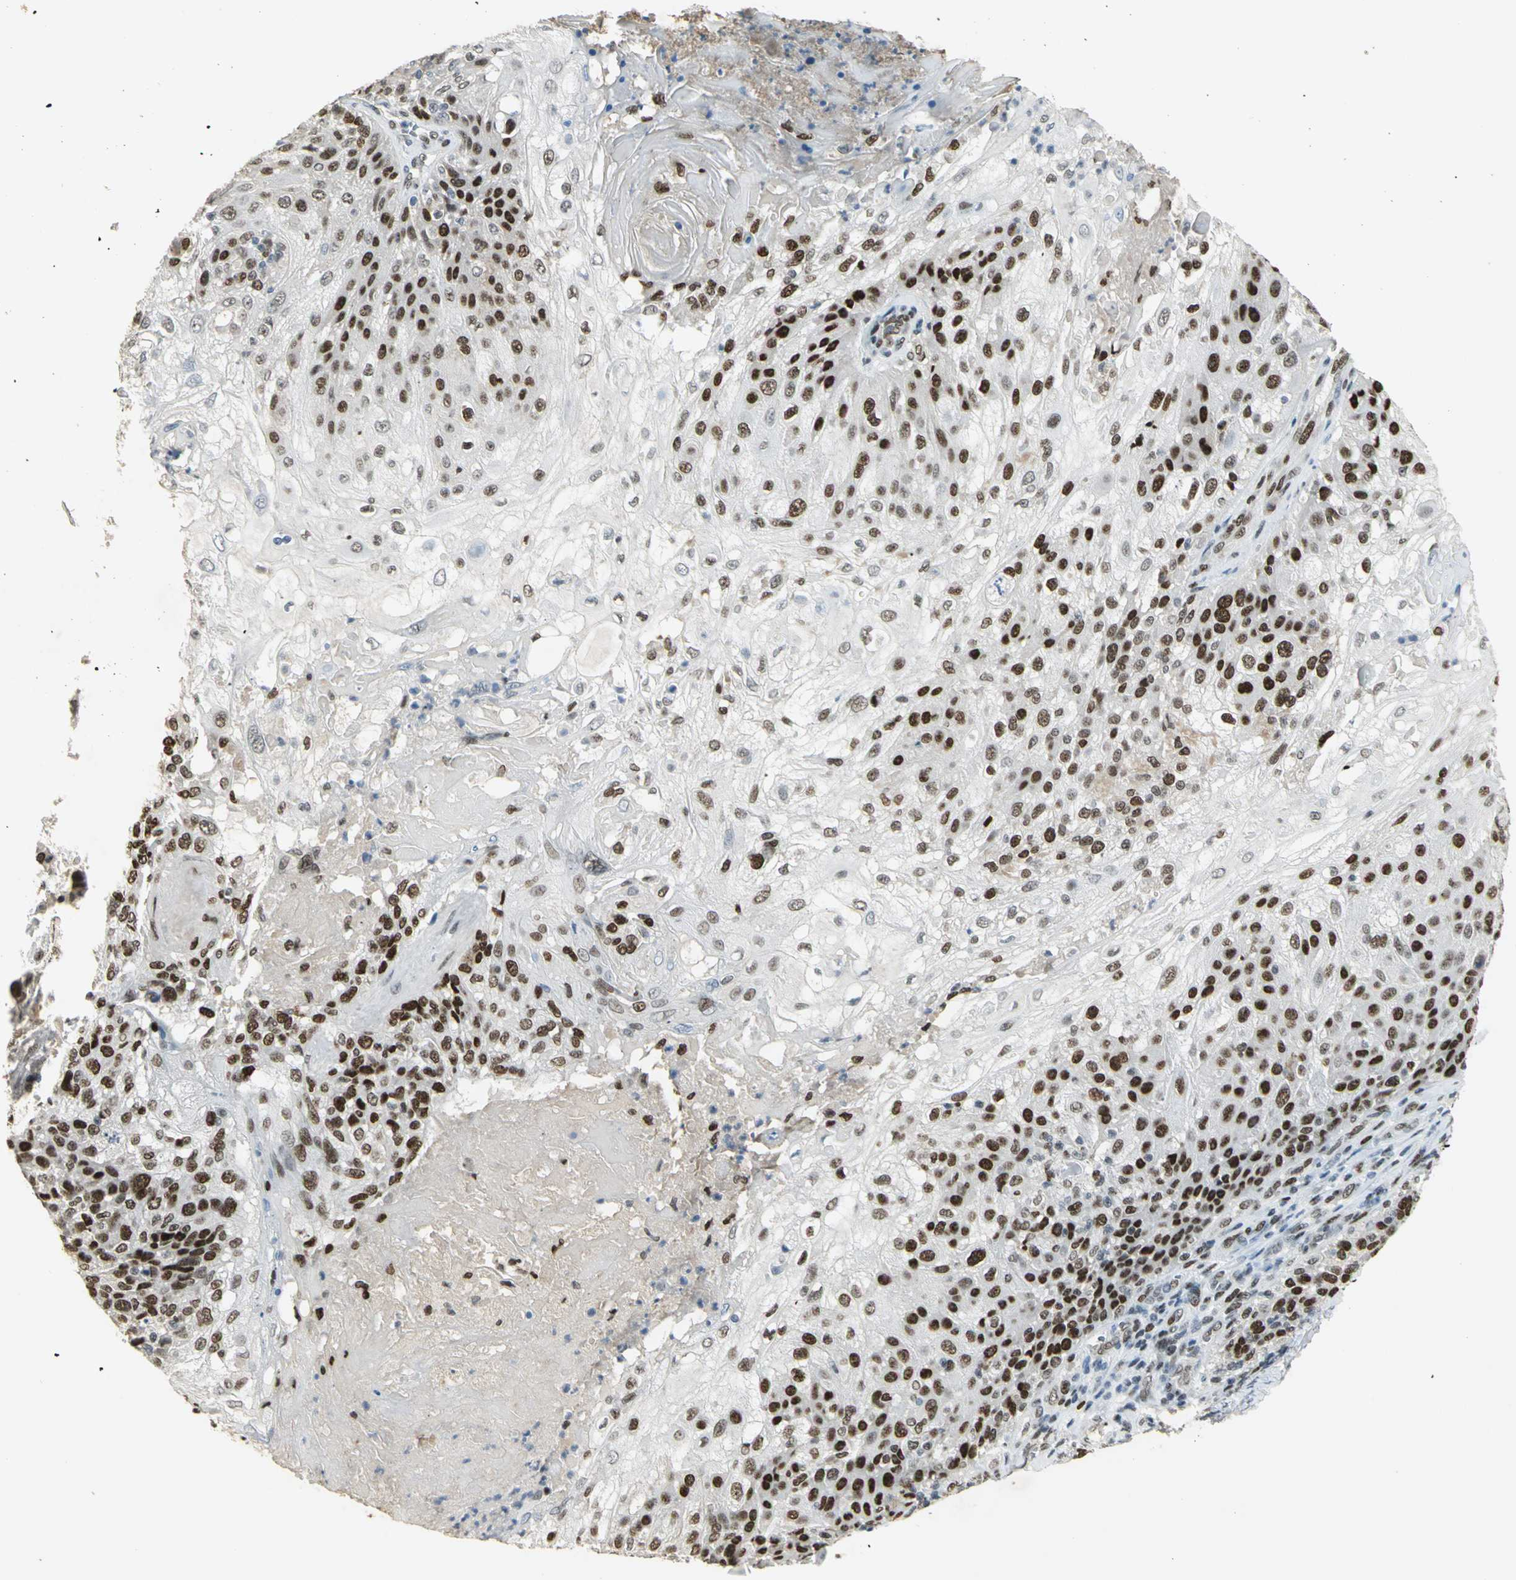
{"staining": {"intensity": "strong", "quantity": ">75%", "location": "nuclear"}, "tissue": "skin cancer", "cell_type": "Tumor cells", "image_type": "cancer", "snomed": [{"axis": "morphology", "description": "Normal tissue, NOS"}, {"axis": "morphology", "description": "Squamous cell carcinoma, NOS"}, {"axis": "topography", "description": "Skin"}], "caption": "Skin cancer (squamous cell carcinoma) stained for a protein shows strong nuclear positivity in tumor cells.", "gene": "AK6", "patient": {"sex": "female", "age": 83}}